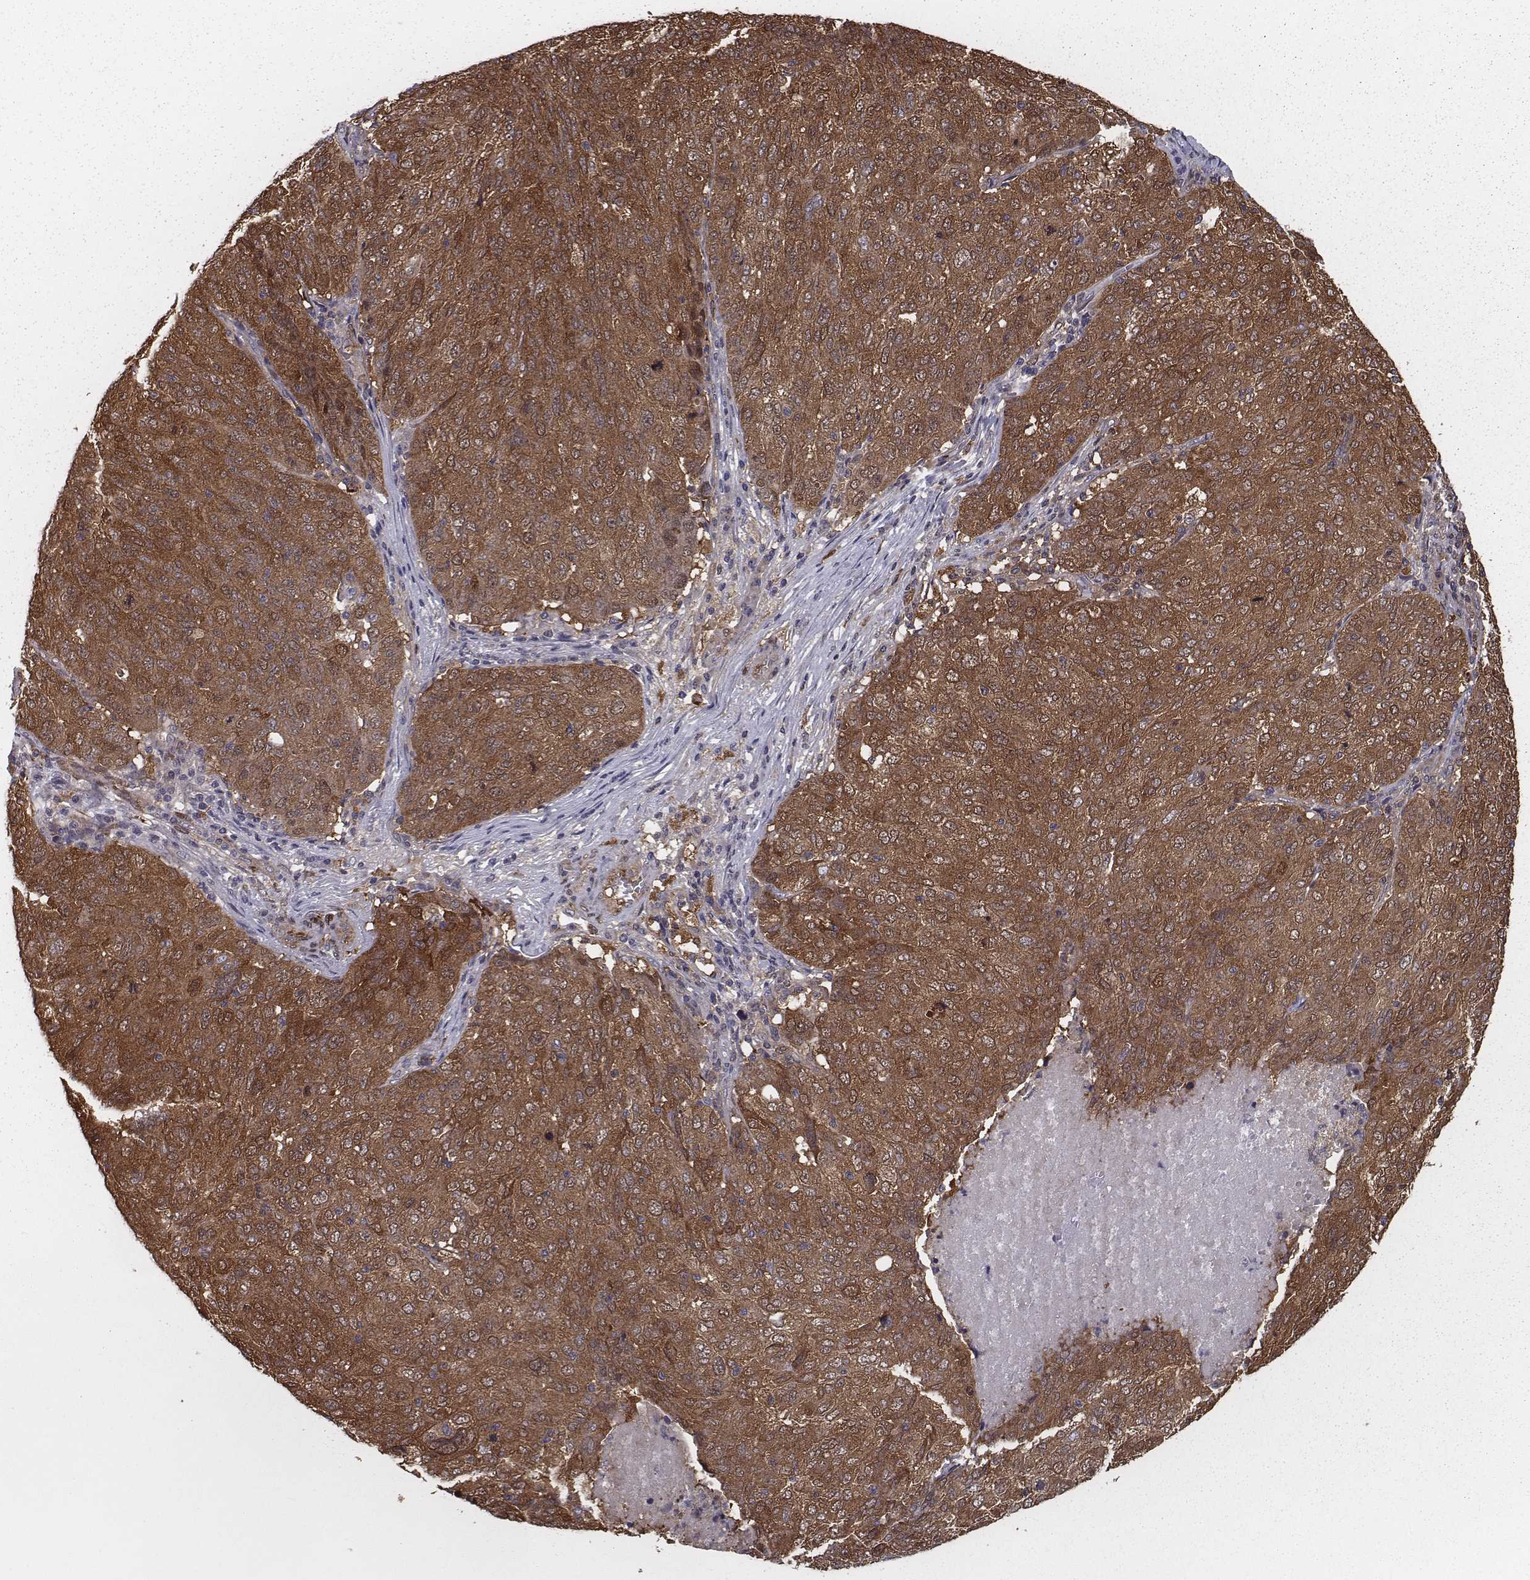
{"staining": {"intensity": "strong", "quantity": ">75%", "location": "cytoplasmic/membranous"}, "tissue": "ovarian cancer", "cell_type": "Tumor cells", "image_type": "cancer", "snomed": [{"axis": "morphology", "description": "Carcinoma, endometroid"}, {"axis": "topography", "description": "Ovary"}], "caption": "Brown immunohistochemical staining in human ovarian cancer demonstrates strong cytoplasmic/membranous staining in about >75% of tumor cells.", "gene": "ISYNA1", "patient": {"sex": "female", "age": 58}}